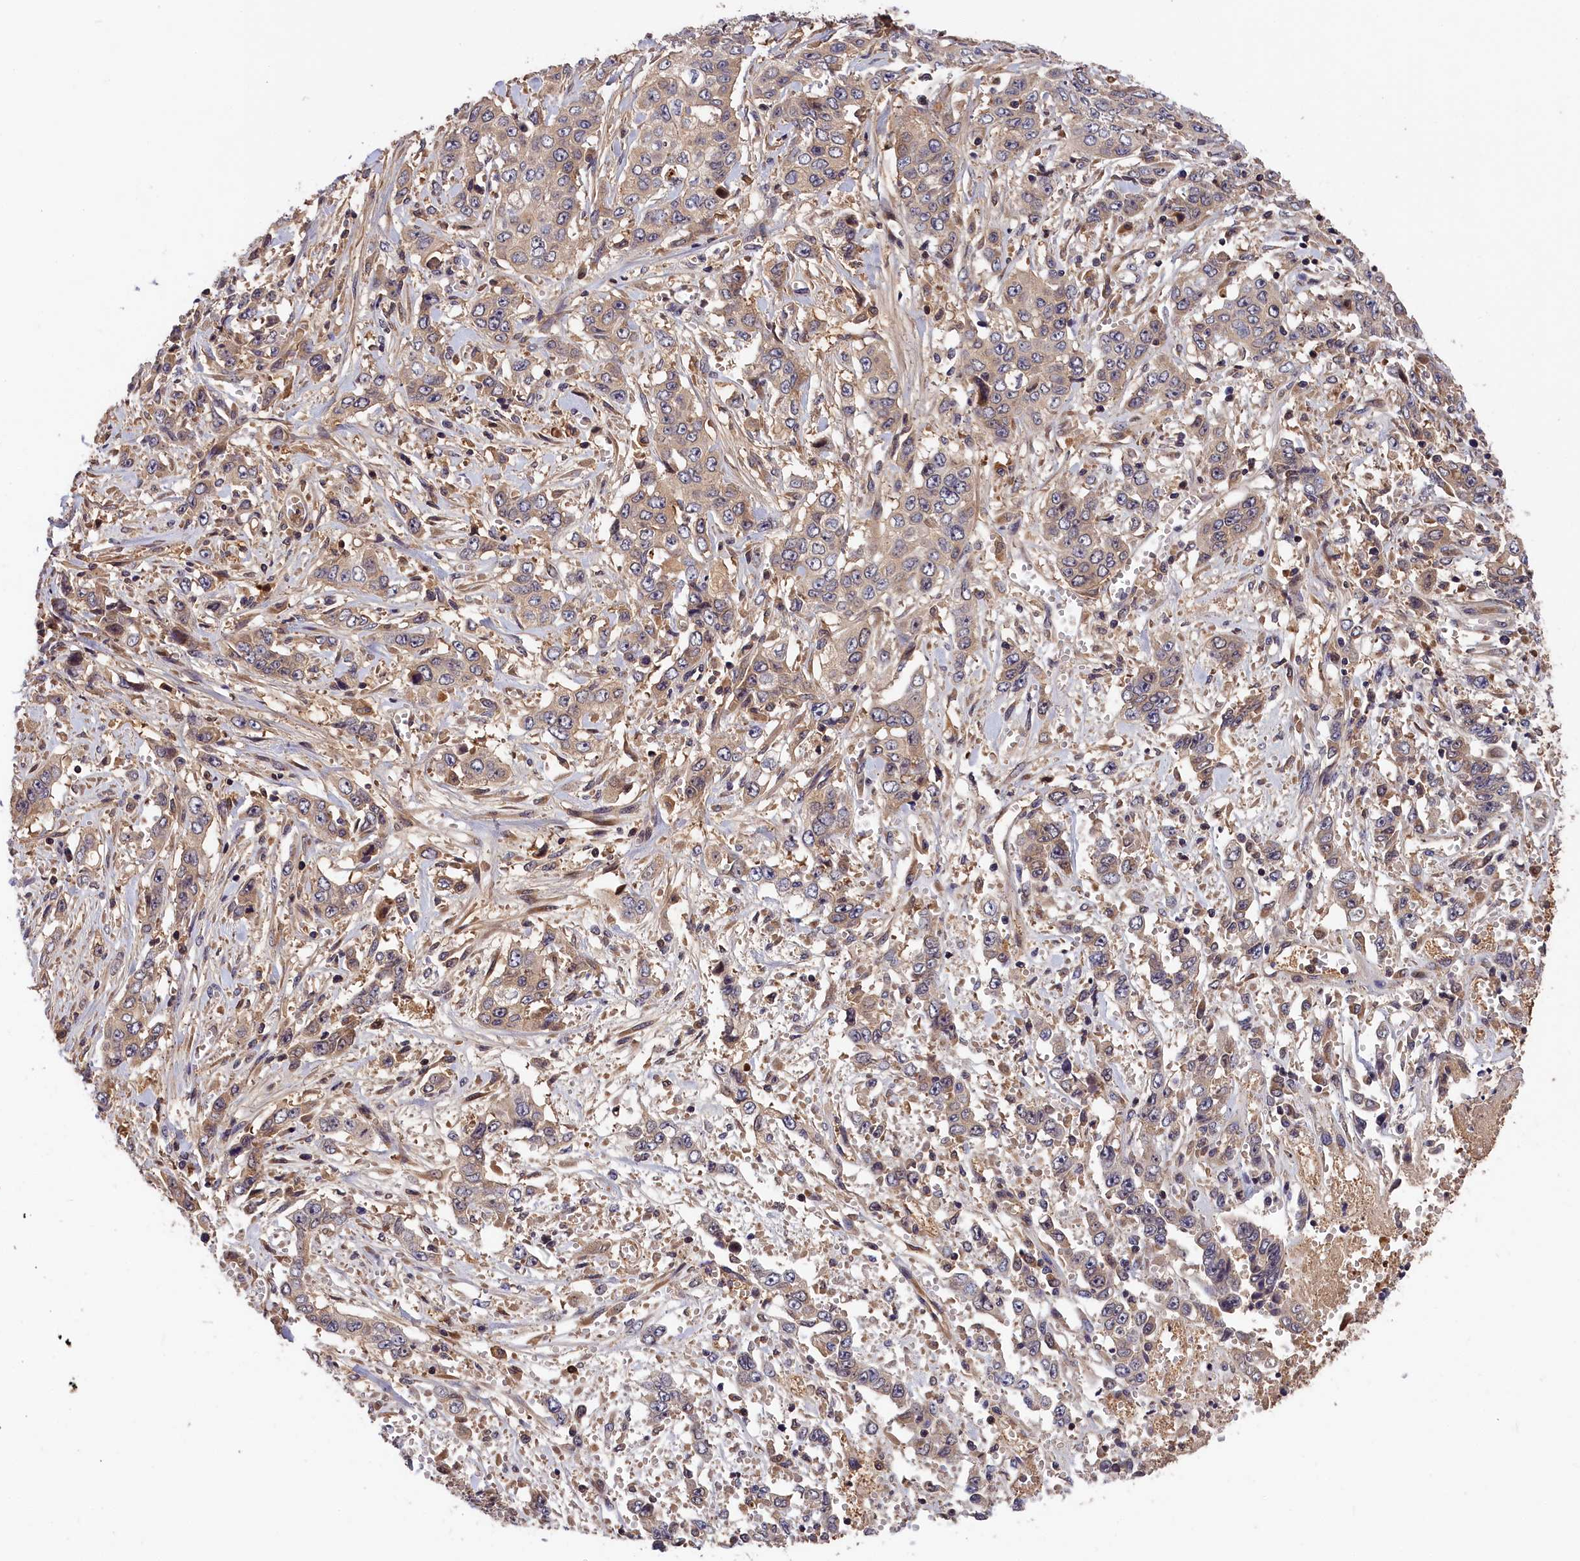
{"staining": {"intensity": "weak", "quantity": "25%-75%", "location": "cytoplasmic/membranous"}, "tissue": "stomach cancer", "cell_type": "Tumor cells", "image_type": "cancer", "snomed": [{"axis": "morphology", "description": "Adenocarcinoma, NOS"}, {"axis": "topography", "description": "Stomach, upper"}], "caption": "Immunohistochemistry (DAB (3,3'-diaminobenzidine)) staining of stomach cancer reveals weak cytoplasmic/membranous protein expression in approximately 25%-75% of tumor cells.", "gene": "ITIH1", "patient": {"sex": "male", "age": 62}}